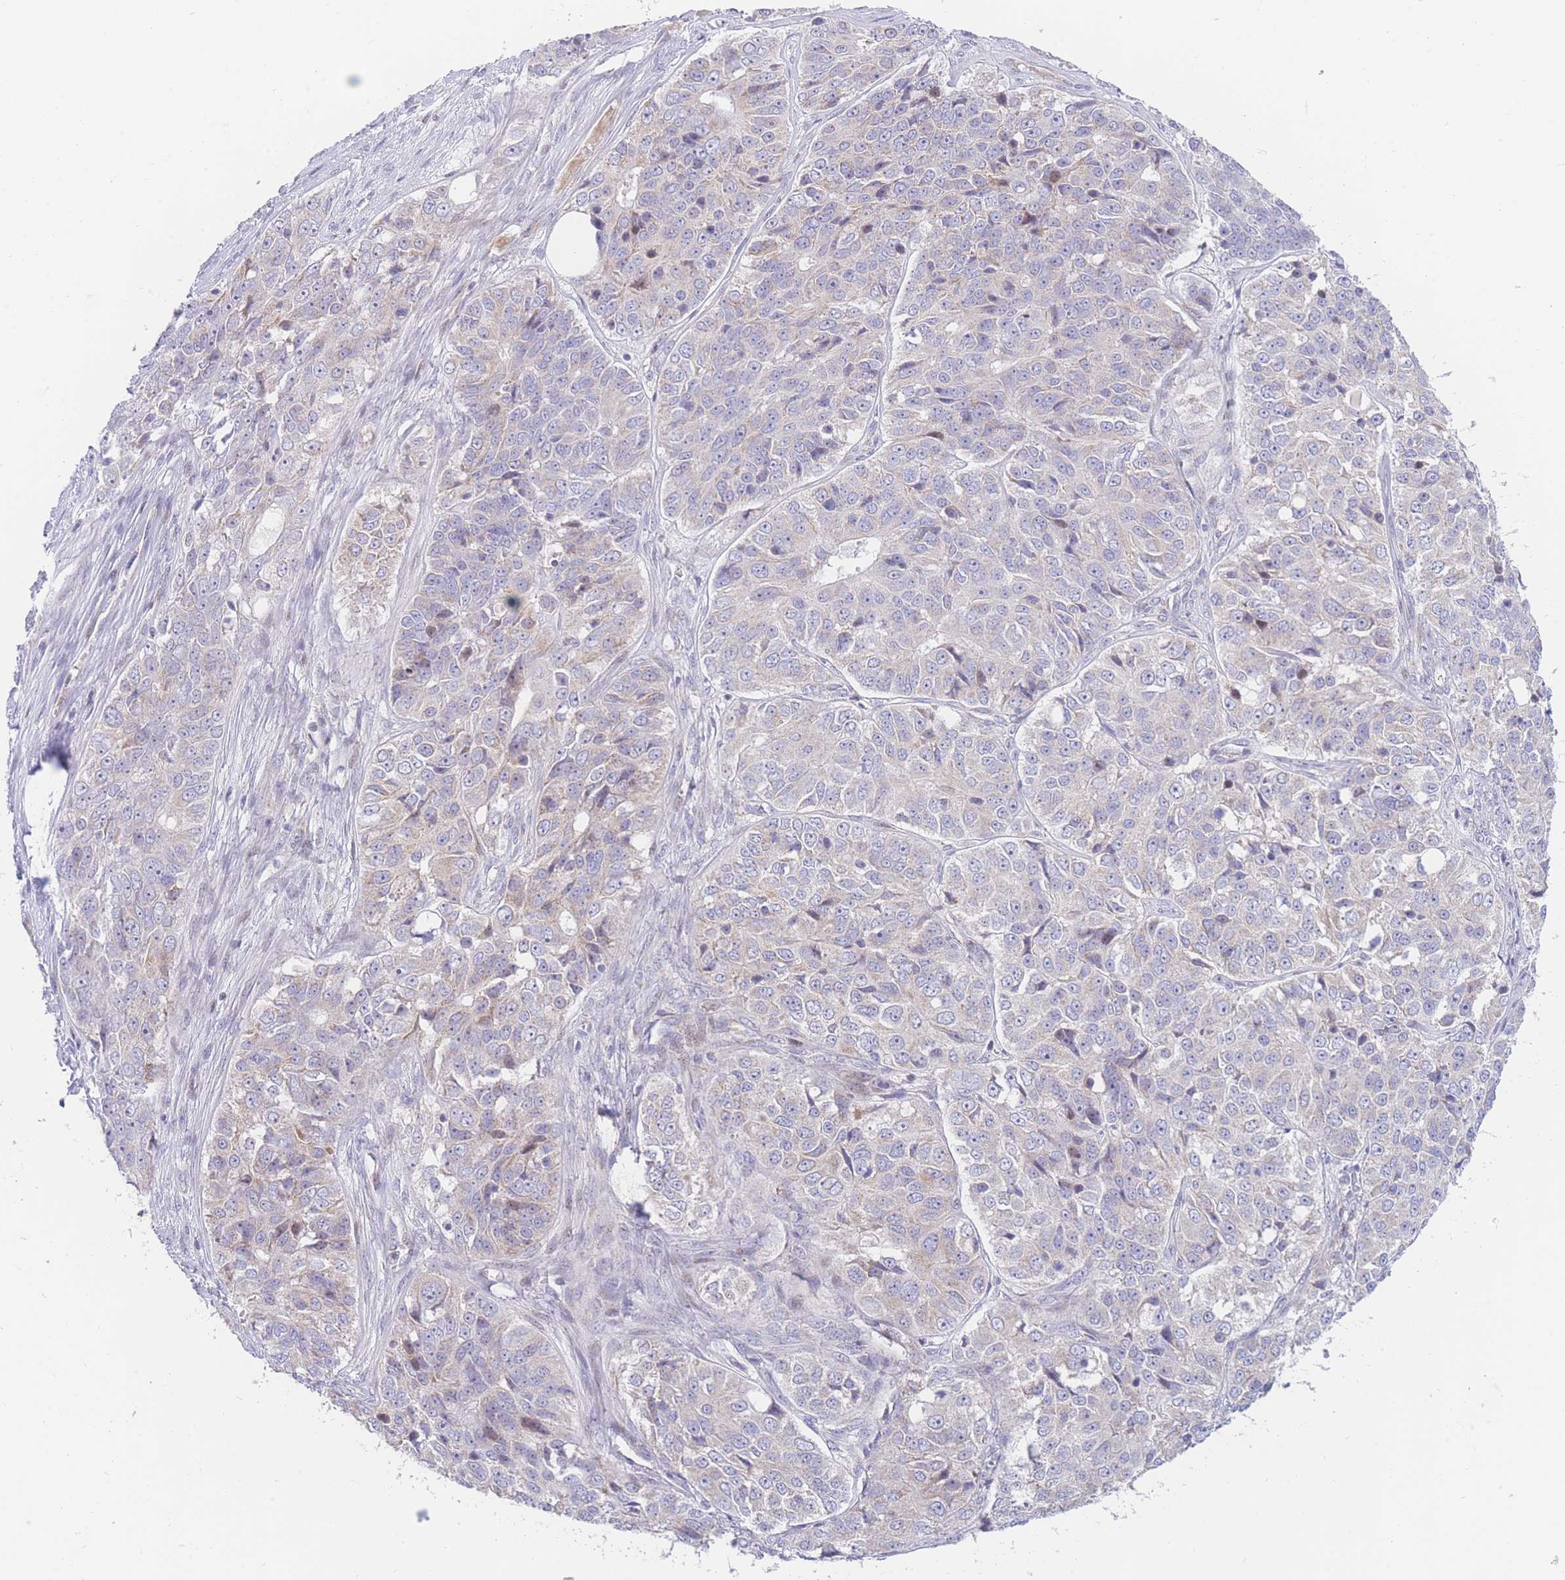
{"staining": {"intensity": "negative", "quantity": "none", "location": "none"}, "tissue": "ovarian cancer", "cell_type": "Tumor cells", "image_type": "cancer", "snomed": [{"axis": "morphology", "description": "Carcinoma, endometroid"}, {"axis": "topography", "description": "Ovary"}], "caption": "Immunohistochemical staining of ovarian endometroid carcinoma shows no significant expression in tumor cells. (Brightfield microscopy of DAB IHC at high magnification).", "gene": "GPAM", "patient": {"sex": "female", "age": 51}}